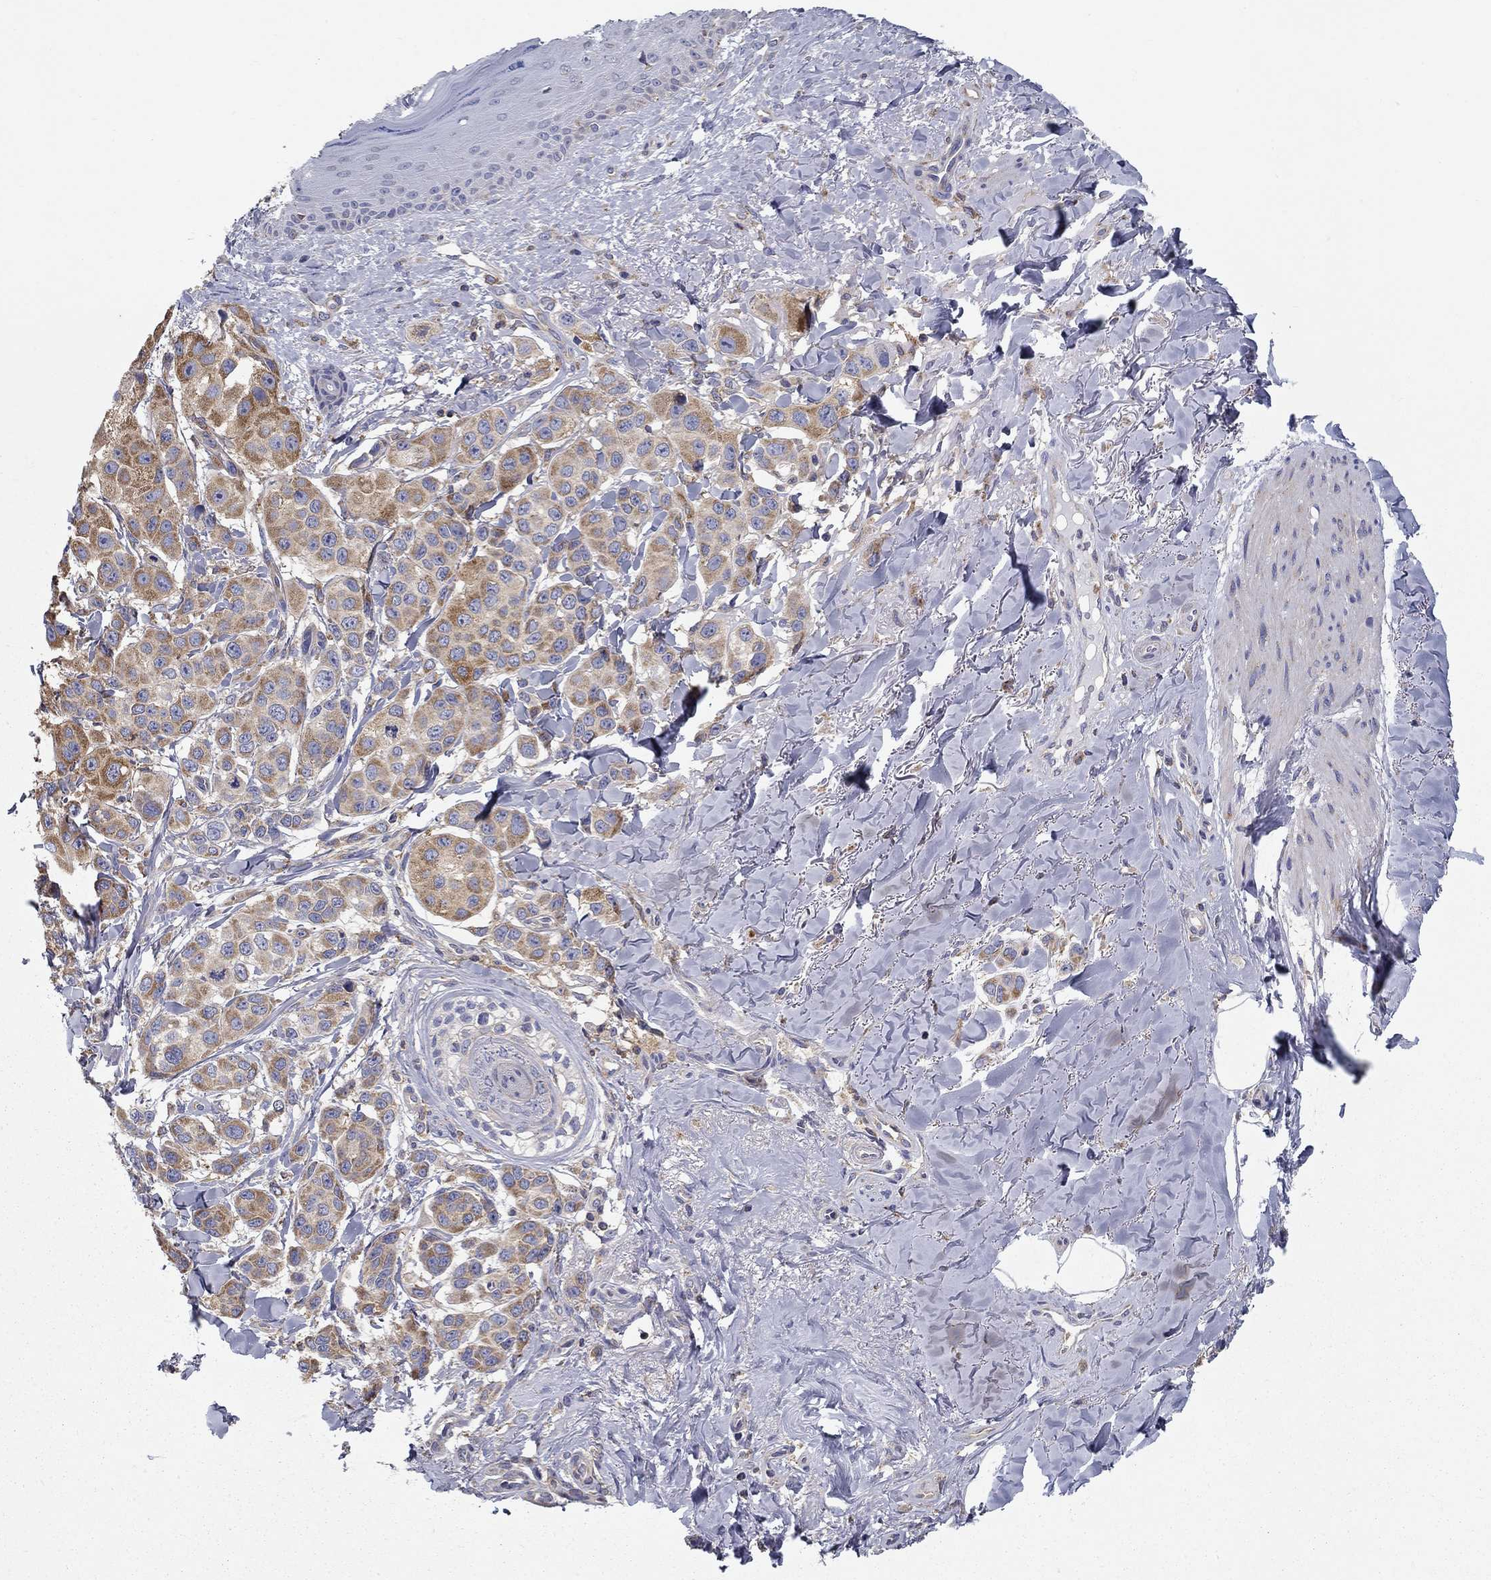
{"staining": {"intensity": "moderate", "quantity": ">75%", "location": "cytoplasmic/membranous"}, "tissue": "melanoma", "cell_type": "Tumor cells", "image_type": "cancer", "snomed": [{"axis": "morphology", "description": "Malignant melanoma, NOS"}, {"axis": "topography", "description": "Skin"}], "caption": "Immunohistochemistry (IHC) (DAB (3,3'-diaminobenzidine)) staining of malignant melanoma exhibits moderate cytoplasmic/membranous protein expression in approximately >75% of tumor cells. The staining was performed using DAB (3,3'-diaminobenzidine), with brown indicating positive protein expression. Nuclei are stained blue with hematoxylin.", "gene": "NME5", "patient": {"sex": "male", "age": 57}}